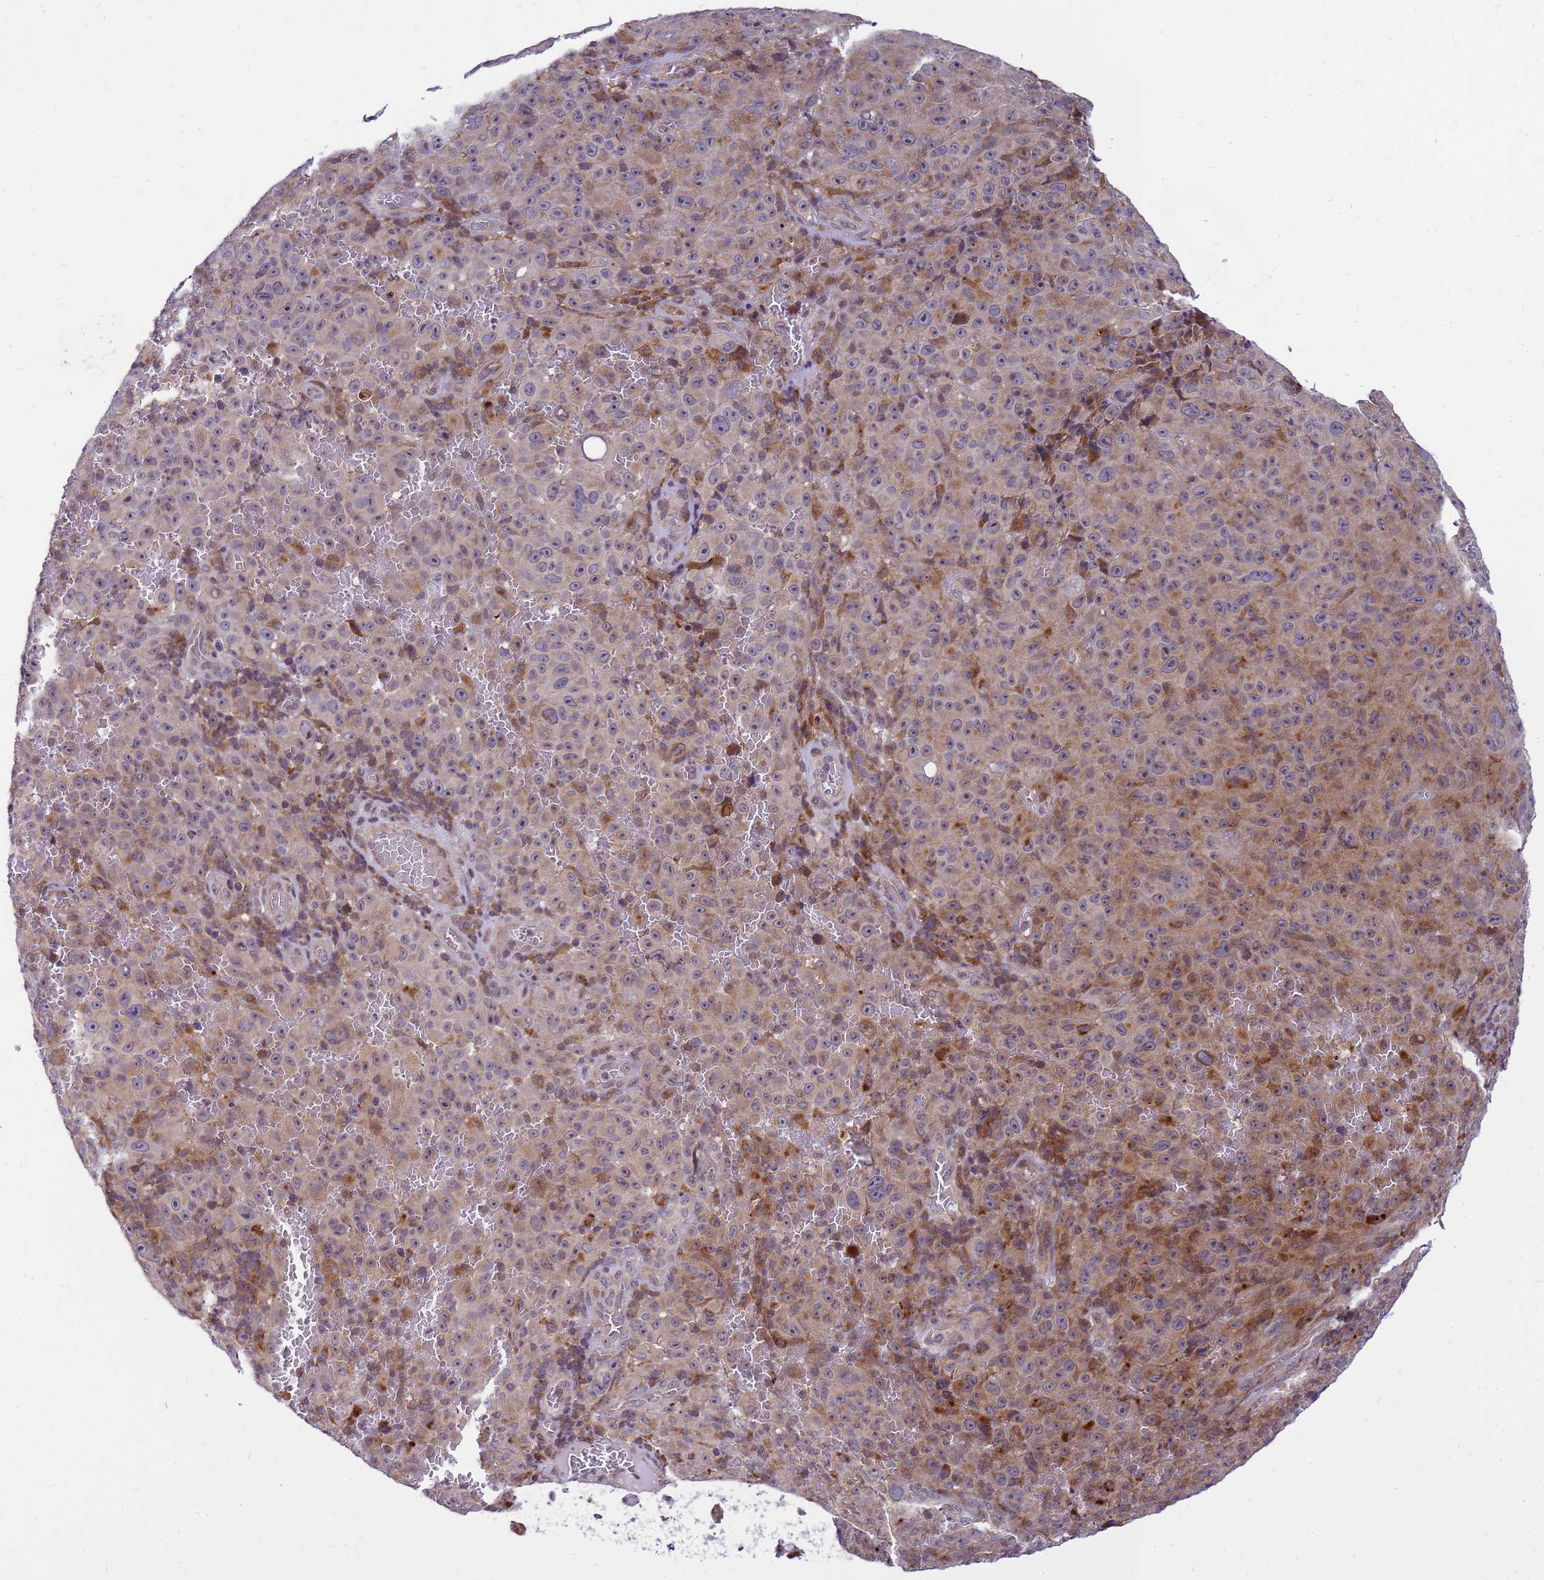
{"staining": {"intensity": "moderate", "quantity": ">75%", "location": "cytoplasmic/membranous"}, "tissue": "melanoma", "cell_type": "Tumor cells", "image_type": "cancer", "snomed": [{"axis": "morphology", "description": "Malignant melanoma, NOS"}, {"axis": "topography", "description": "Skin"}], "caption": "Melanoma was stained to show a protein in brown. There is medium levels of moderate cytoplasmic/membranous positivity in about >75% of tumor cells.", "gene": "C12orf43", "patient": {"sex": "female", "age": 82}}